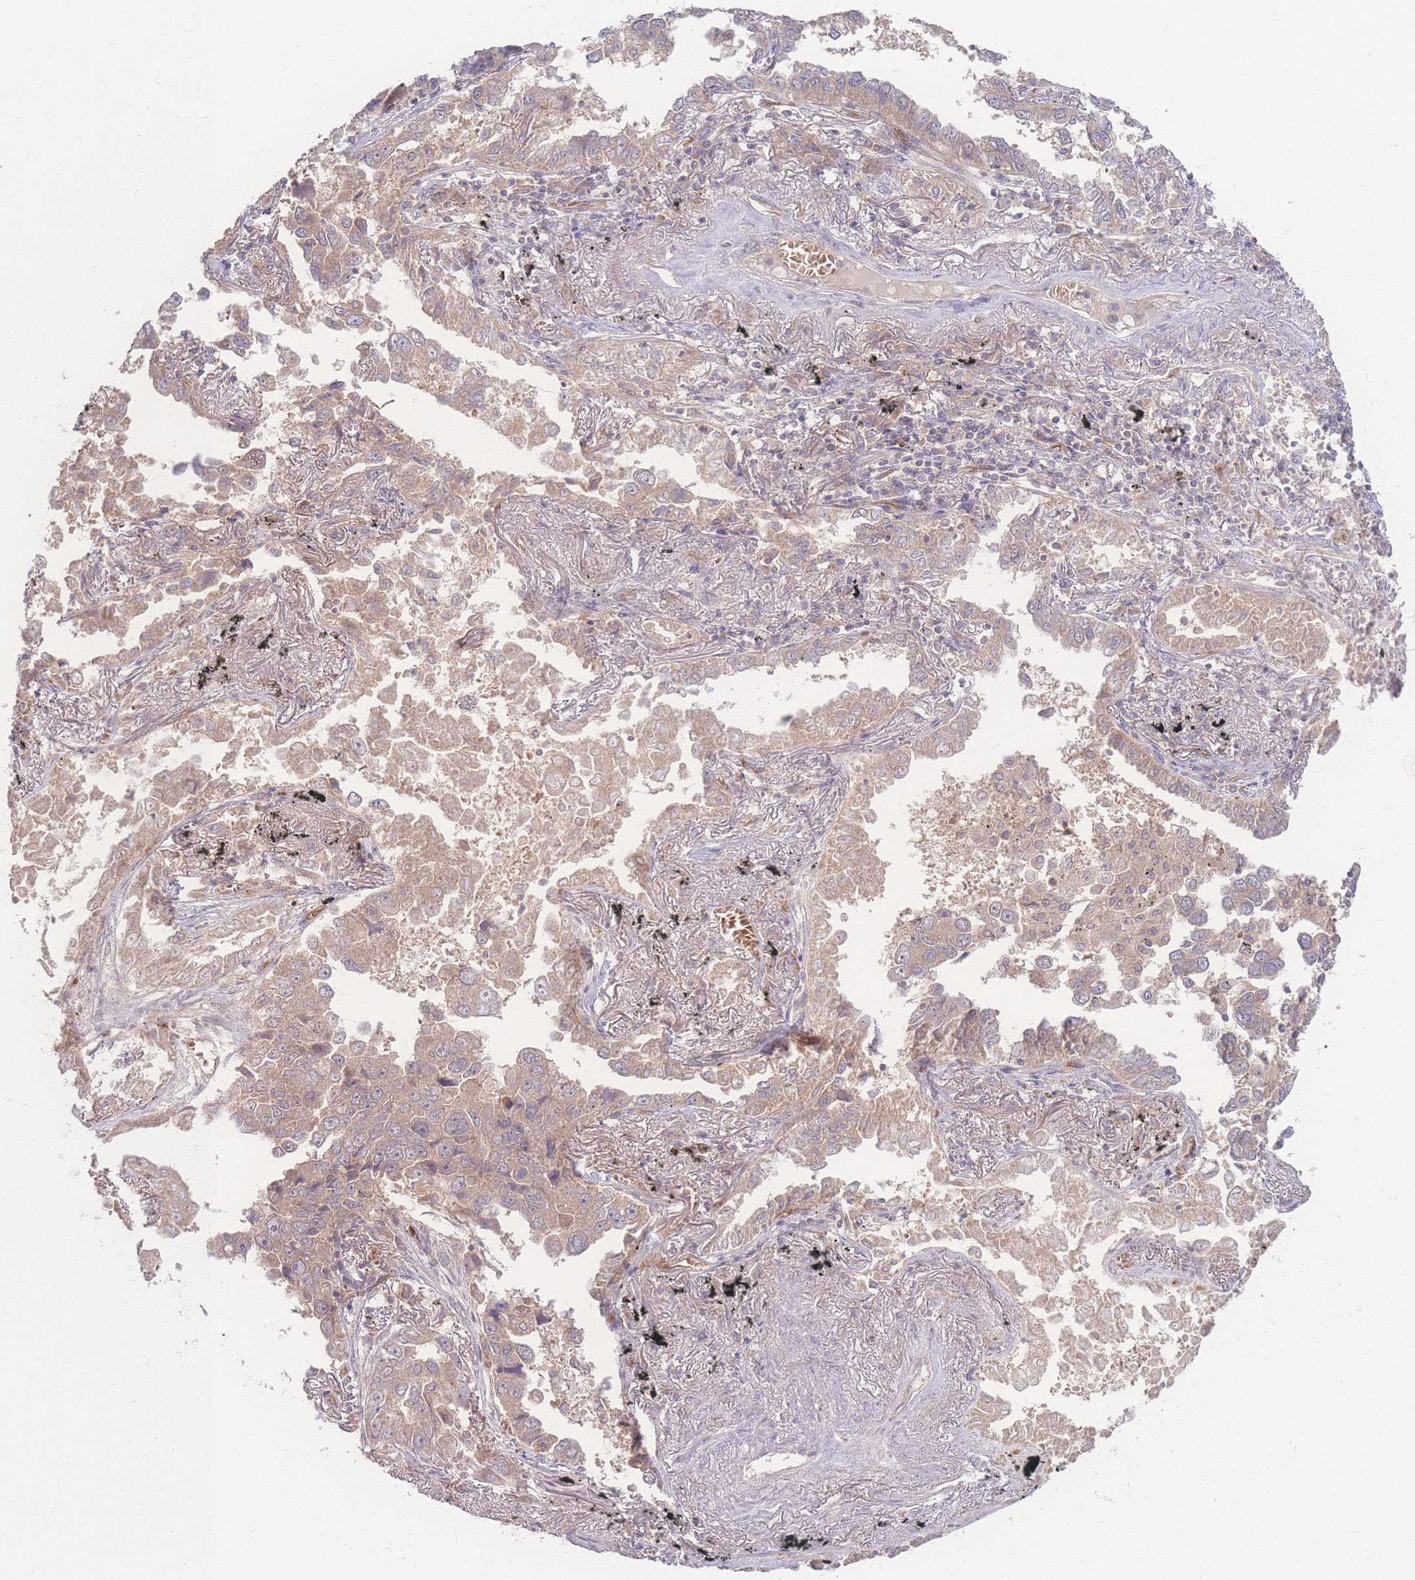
{"staining": {"intensity": "weak", "quantity": "<25%", "location": "cytoplasmic/membranous"}, "tissue": "lung cancer", "cell_type": "Tumor cells", "image_type": "cancer", "snomed": [{"axis": "morphology", "description": "Adenocarcinoma, NOS"}, {"axis": "topography", "description": "Lung"}], "caption": "Tumor cells show no significant protein expression in adenocarcinoma (lung).", "gene": "INSR", "patient": {"sex": "male", "age": 67}}